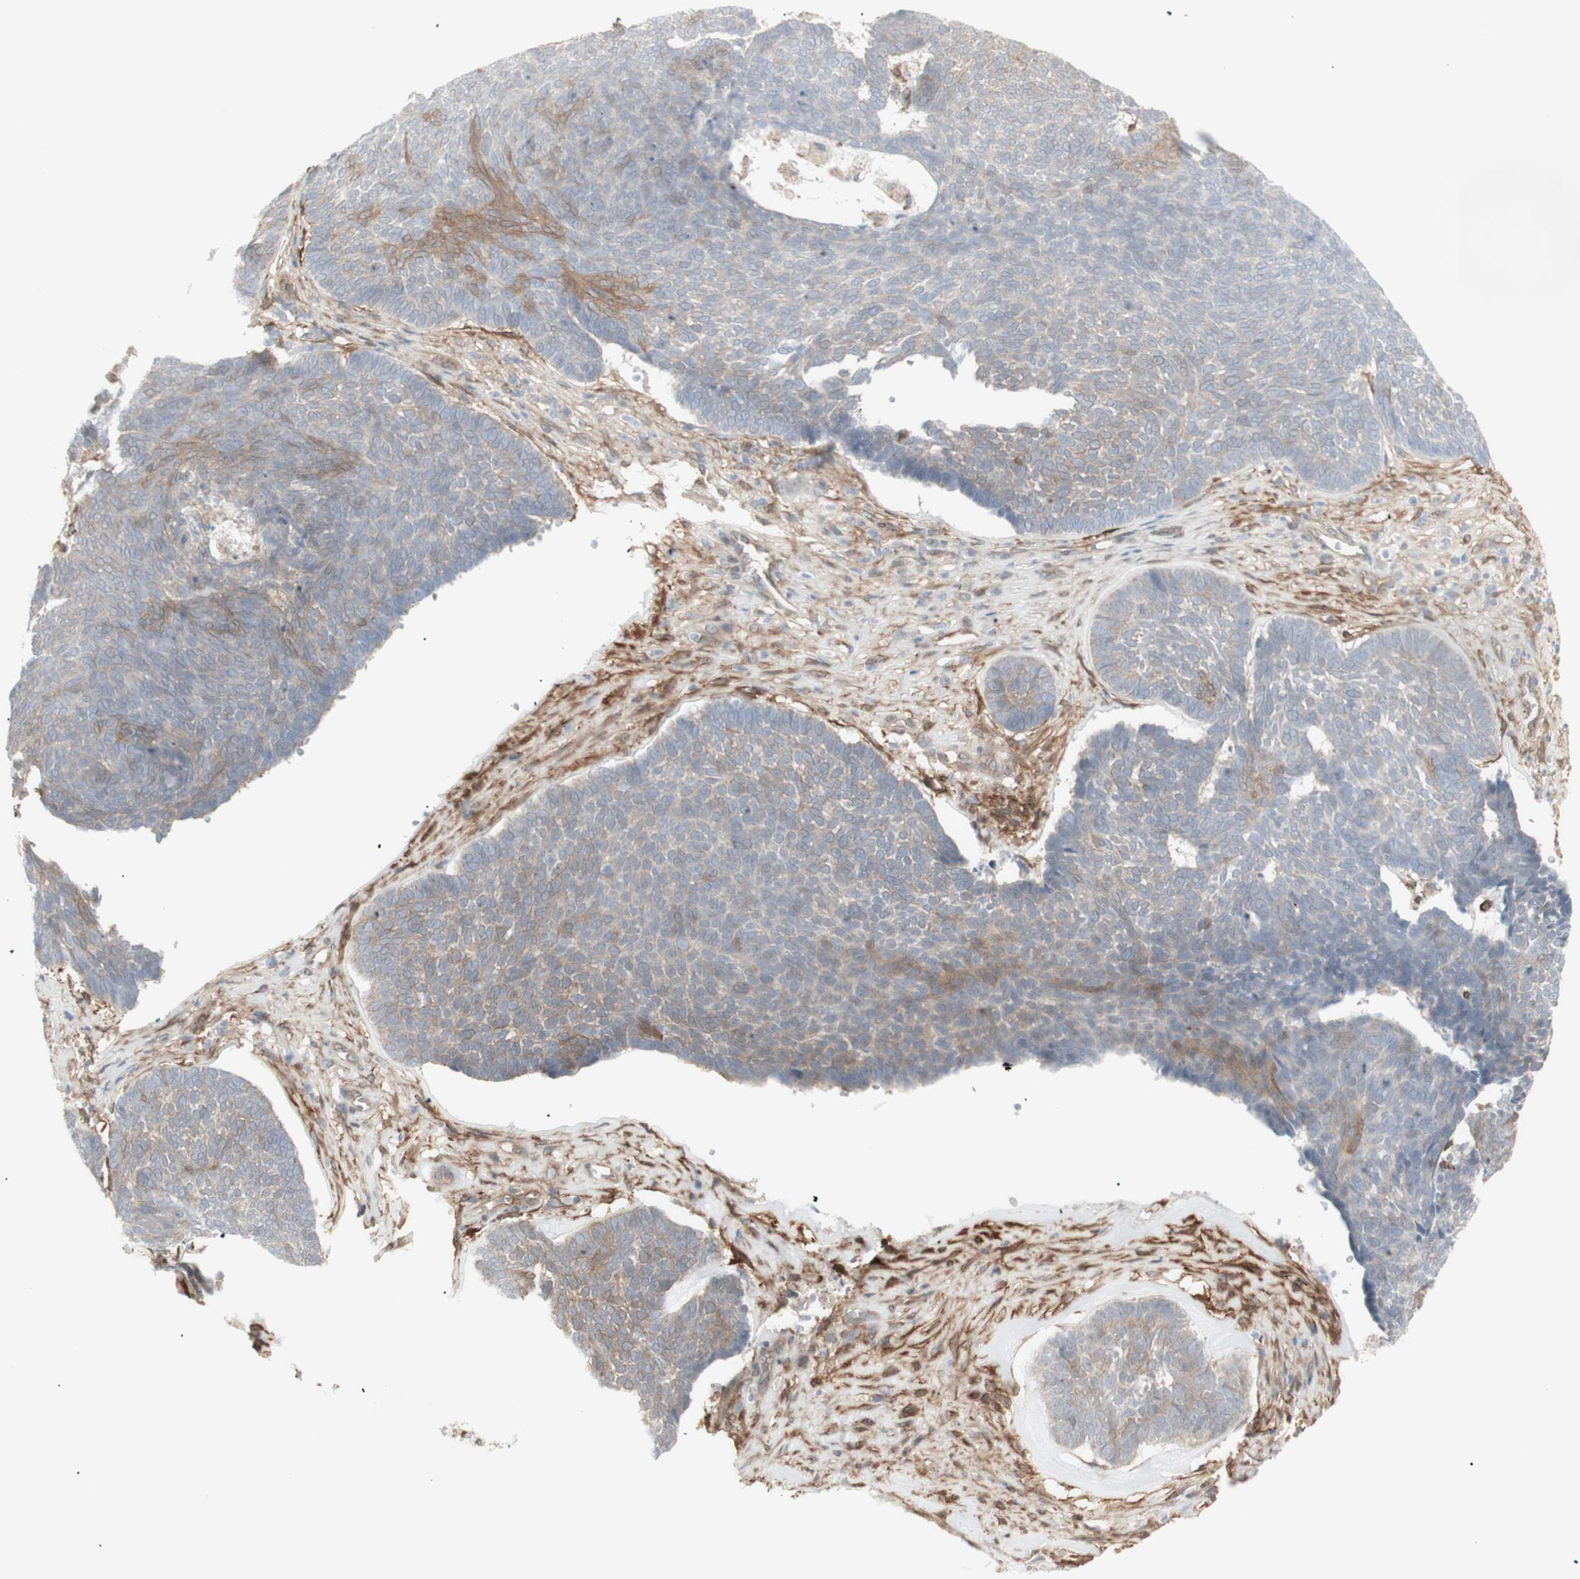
{"staining": {"intensity": "moderate", "quantity": "<25%", "location": "cytoplasmic/membranous"}, "tissue": "skin cancer", "cell_type": "Tumor cells", "image_type": "cancer", "snomed": [{"axis": "morphology", "description": "Basal cell carcinoma"}, {"axis": "topography", "description": "Skin"}], "caption": "The image exhibits staining of skin cancer, revealing moderate cytoplasmic/membranous protein expression (brown color) within tumor cells.", "gene": "CNN3", "patient": {"sex": "male", "age": 84}}